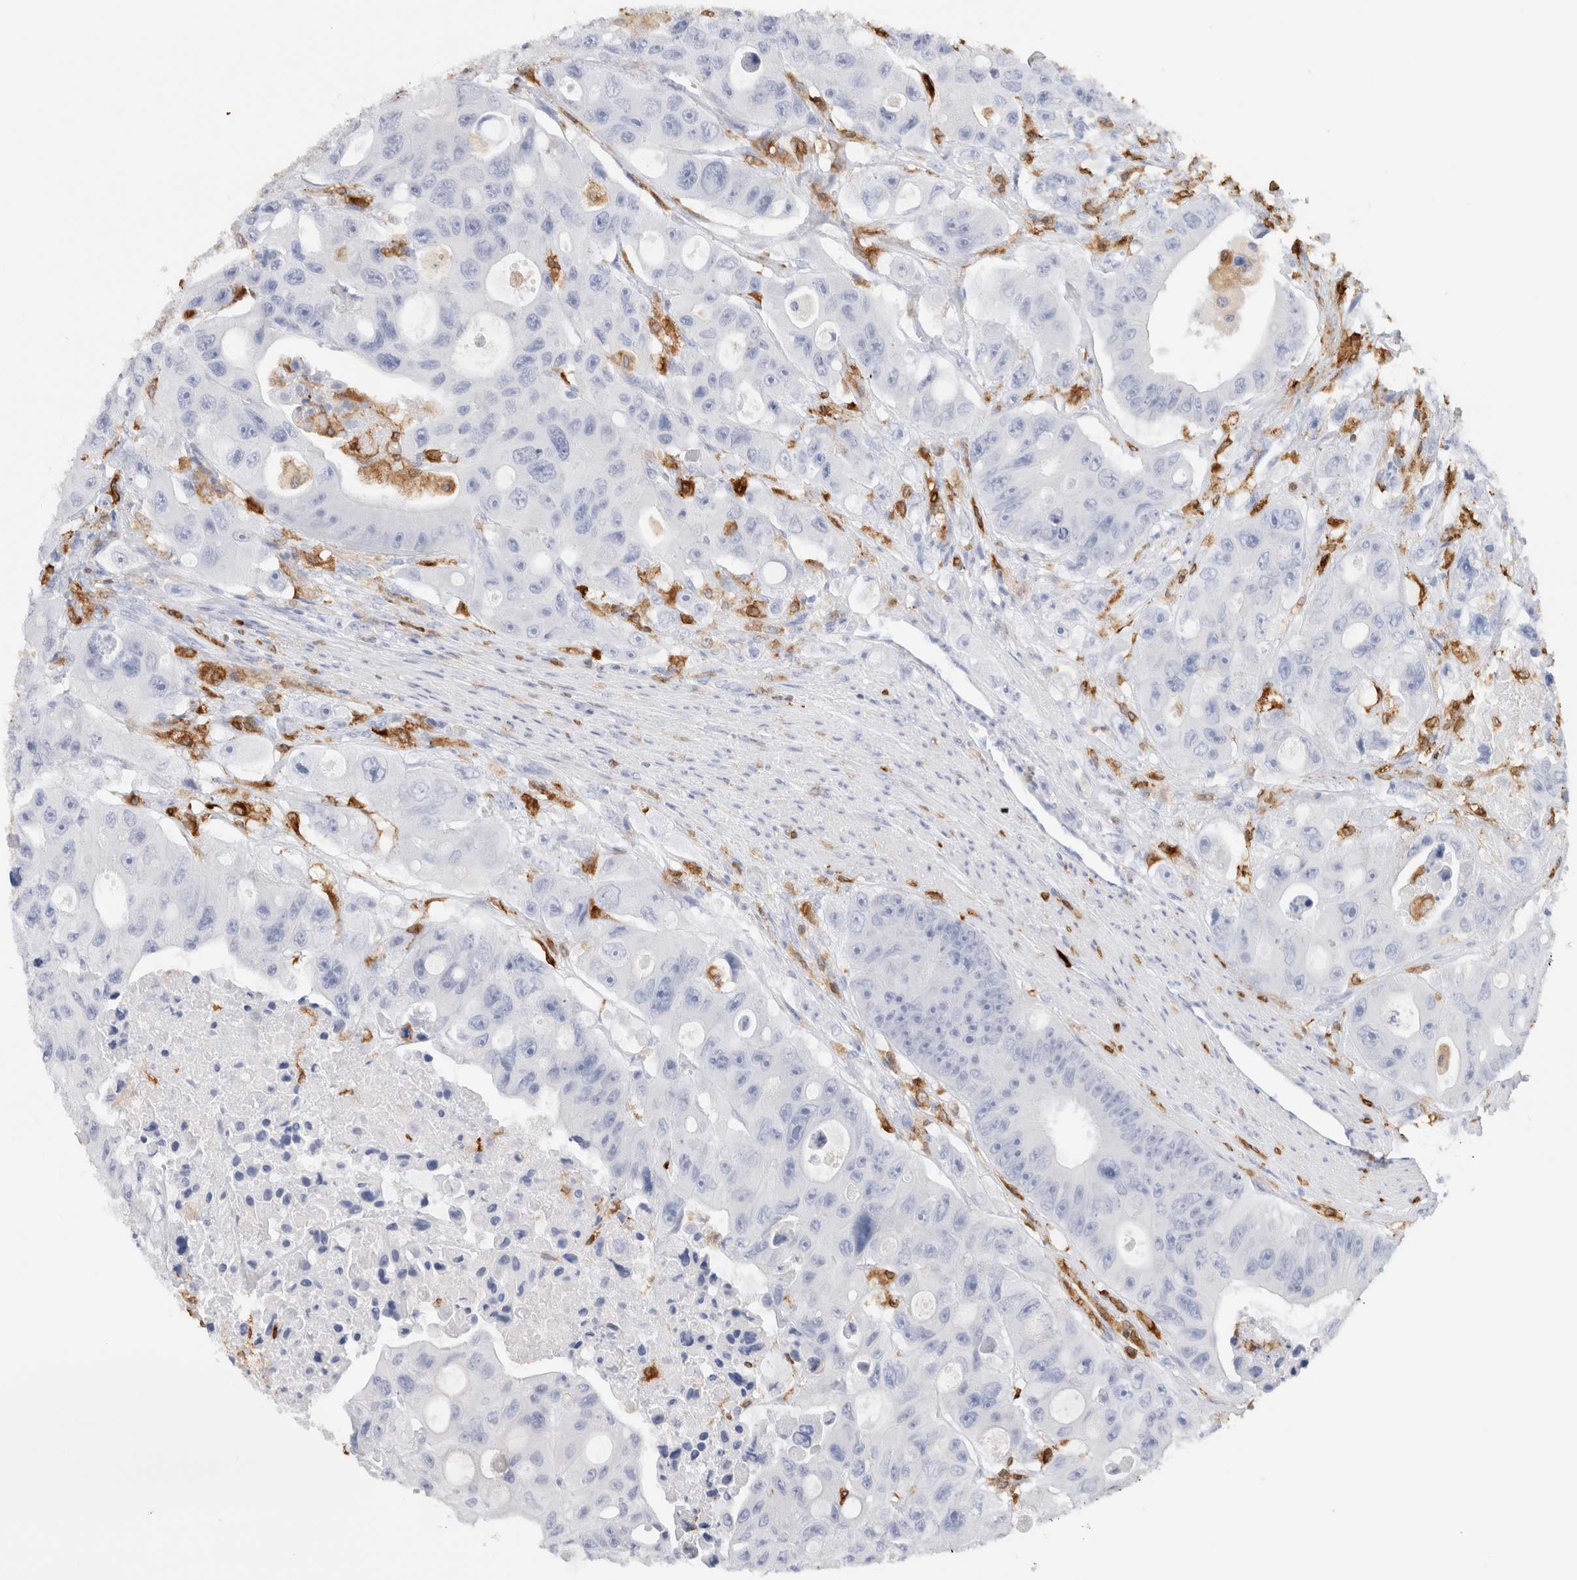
{"staining": {"intensity": "negative", "quantity": "none", "location": "none"}, "tissue": "colorectal cancer", "cell_type": "Tumor cells", "image_type": "cancer", "snomed": [{"axis": "morphology", "description": "Adenocarcinoma, NOS"}, {"axis": "topography", "description": "Colon"}], "caption": "A histopathology image of colorectal cancer (adenocarcinoma) stained for a protein shows no brown staining in tumor cells.", "gene": "ALOX5AP", "patient": {"sex": "female", "age": 46}}